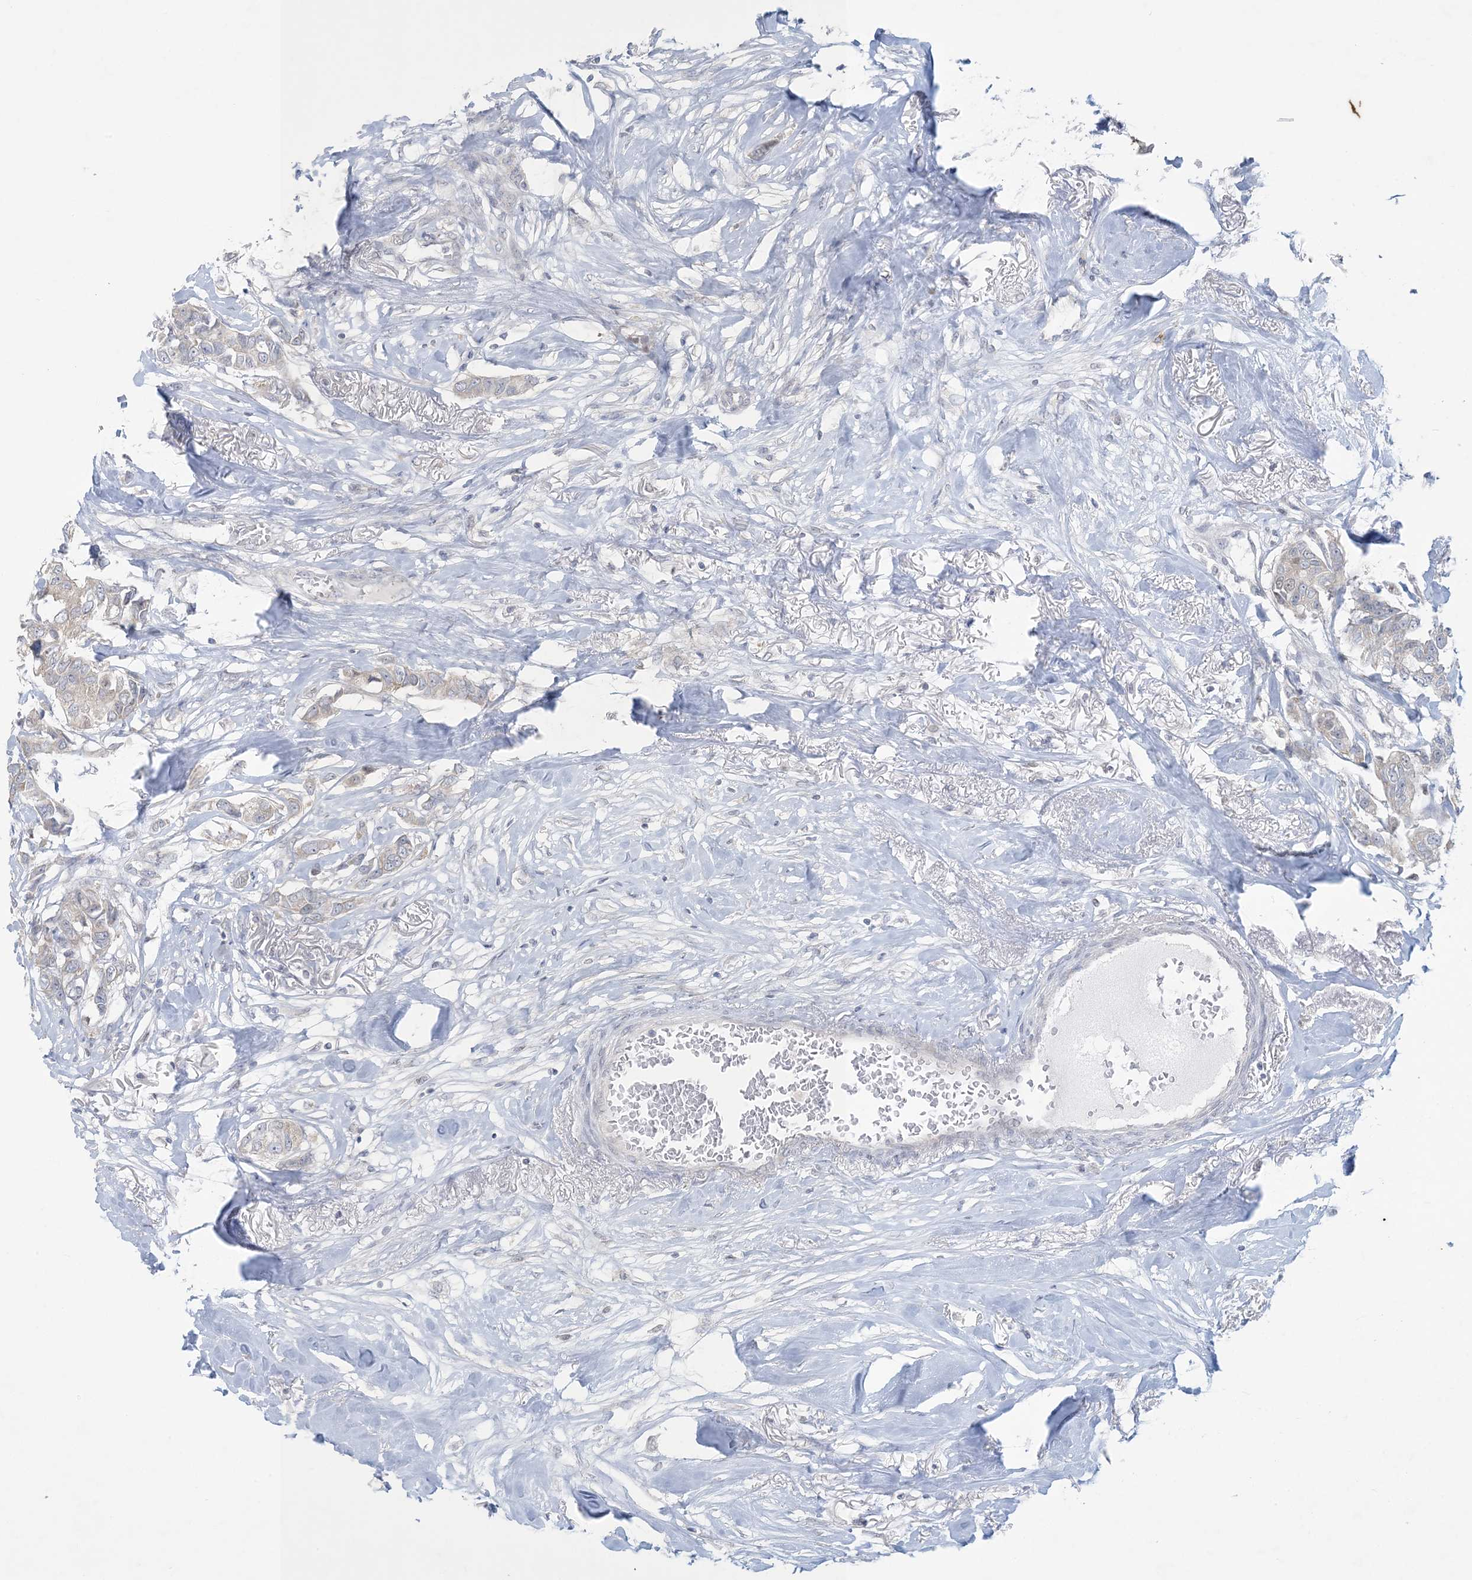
{"staining": {"intensity": "negative", "quantity": "none", "location": "none"}, "tissue": "breast cancer", "cell_type": "Tumor cells", "image_type": "cancer", "snomed": [{"axis": "morphology", "description": "Duct carcinoma"}, {"axis": "topography", "description": "Breast"}], "caption": "This is an immunohistochemistry photomicrograph of human breast infiltrating ductal carcinoma. There is no positivity in tumor cells.", "gene": "KIF3A", "patient": {"sex": "female", "age": 80}}